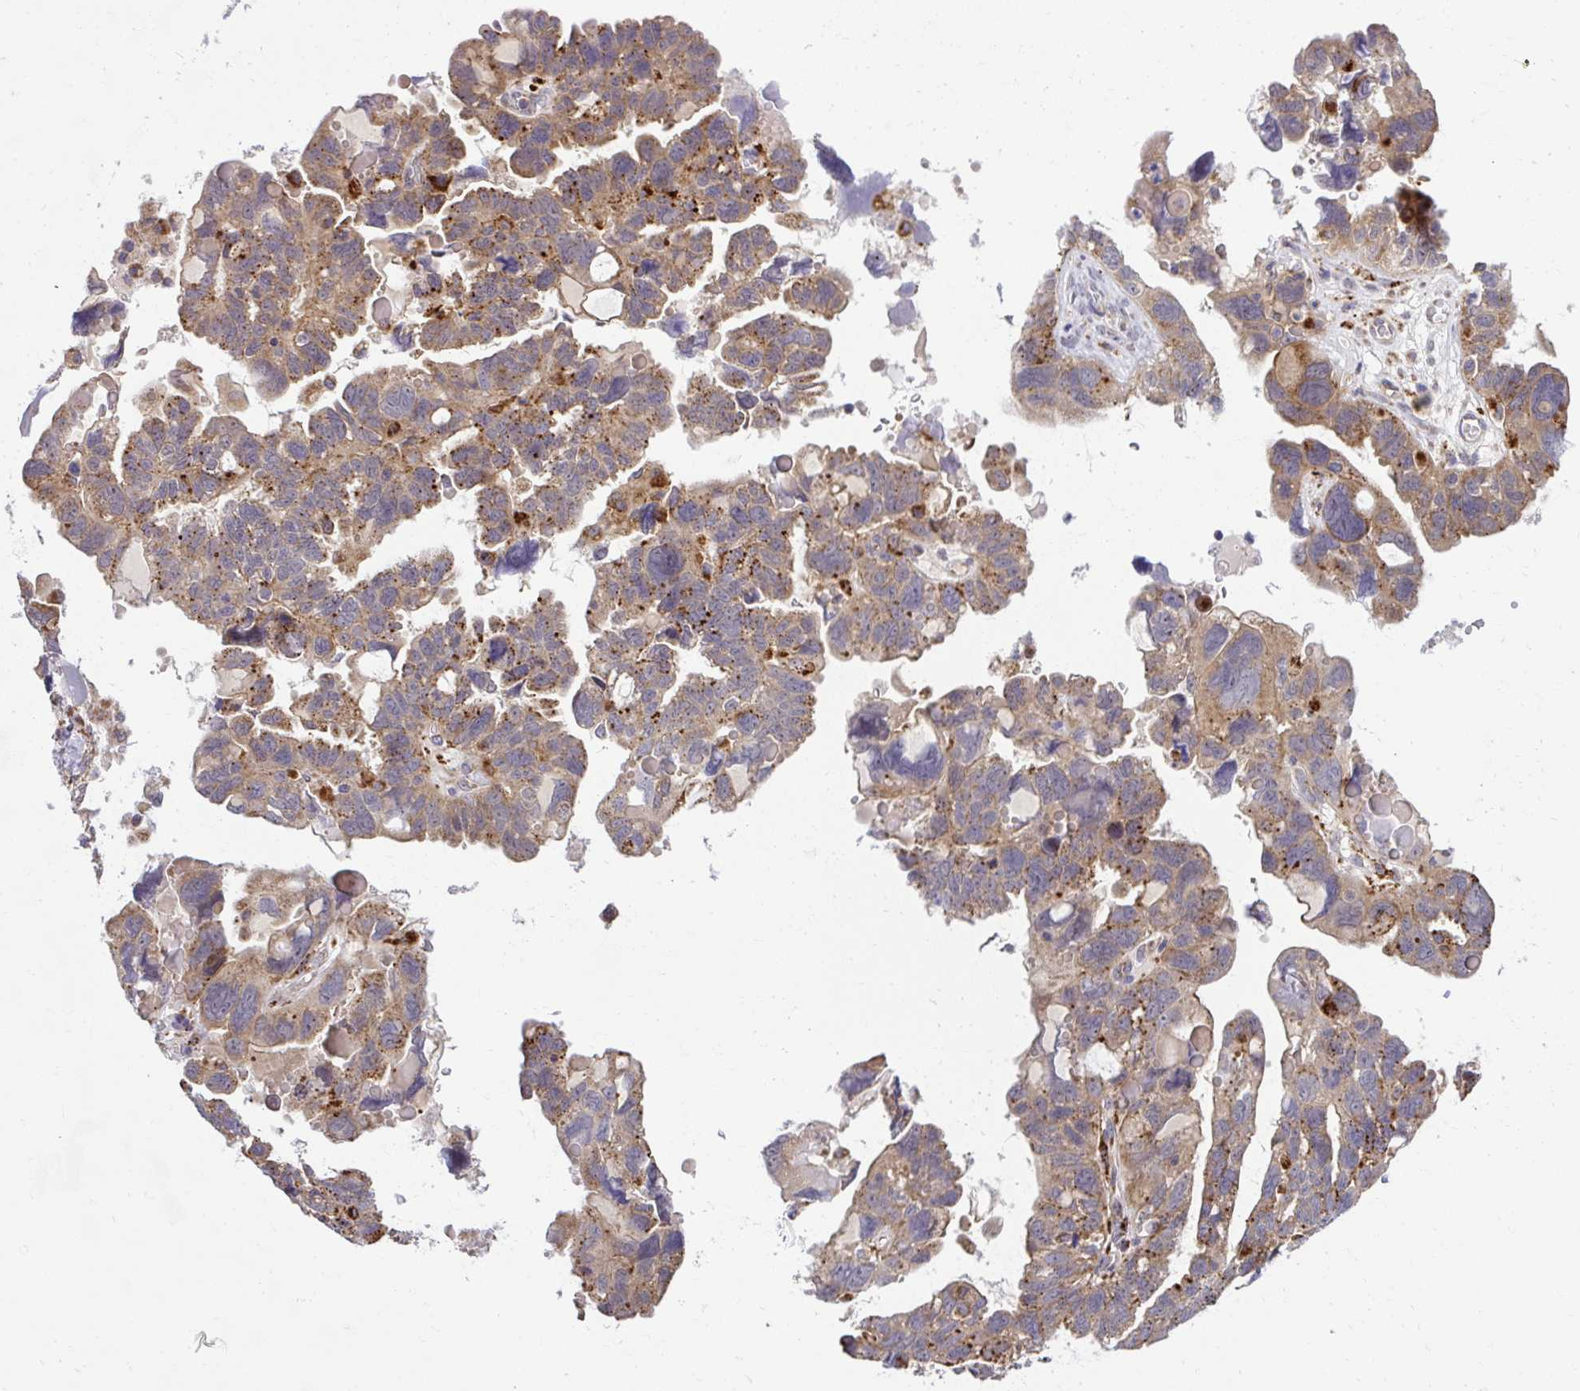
{"staining": {"intensity": "moderate", "quantity": ">75%", "location": "cytoplasmic/membranous"}, "tissue": "ovarian cancer", "cell_type": "Tumor cells", "image_type": "cancer", "snomed": [{"axis": "morphology", "description": "Cystadenocarcinoma, serous, NOS"}, {"axis": "topography", "description": "Ovary"}], "caption": "Protein expression by immunohistochemistry (IHC) exhibits moderate cytoplasmic/membranous positivity in approximately >75% of tumor cells in ovarian cancer.", "gene": "XAF1", "patient": {"sex": "female", "age": 60}}